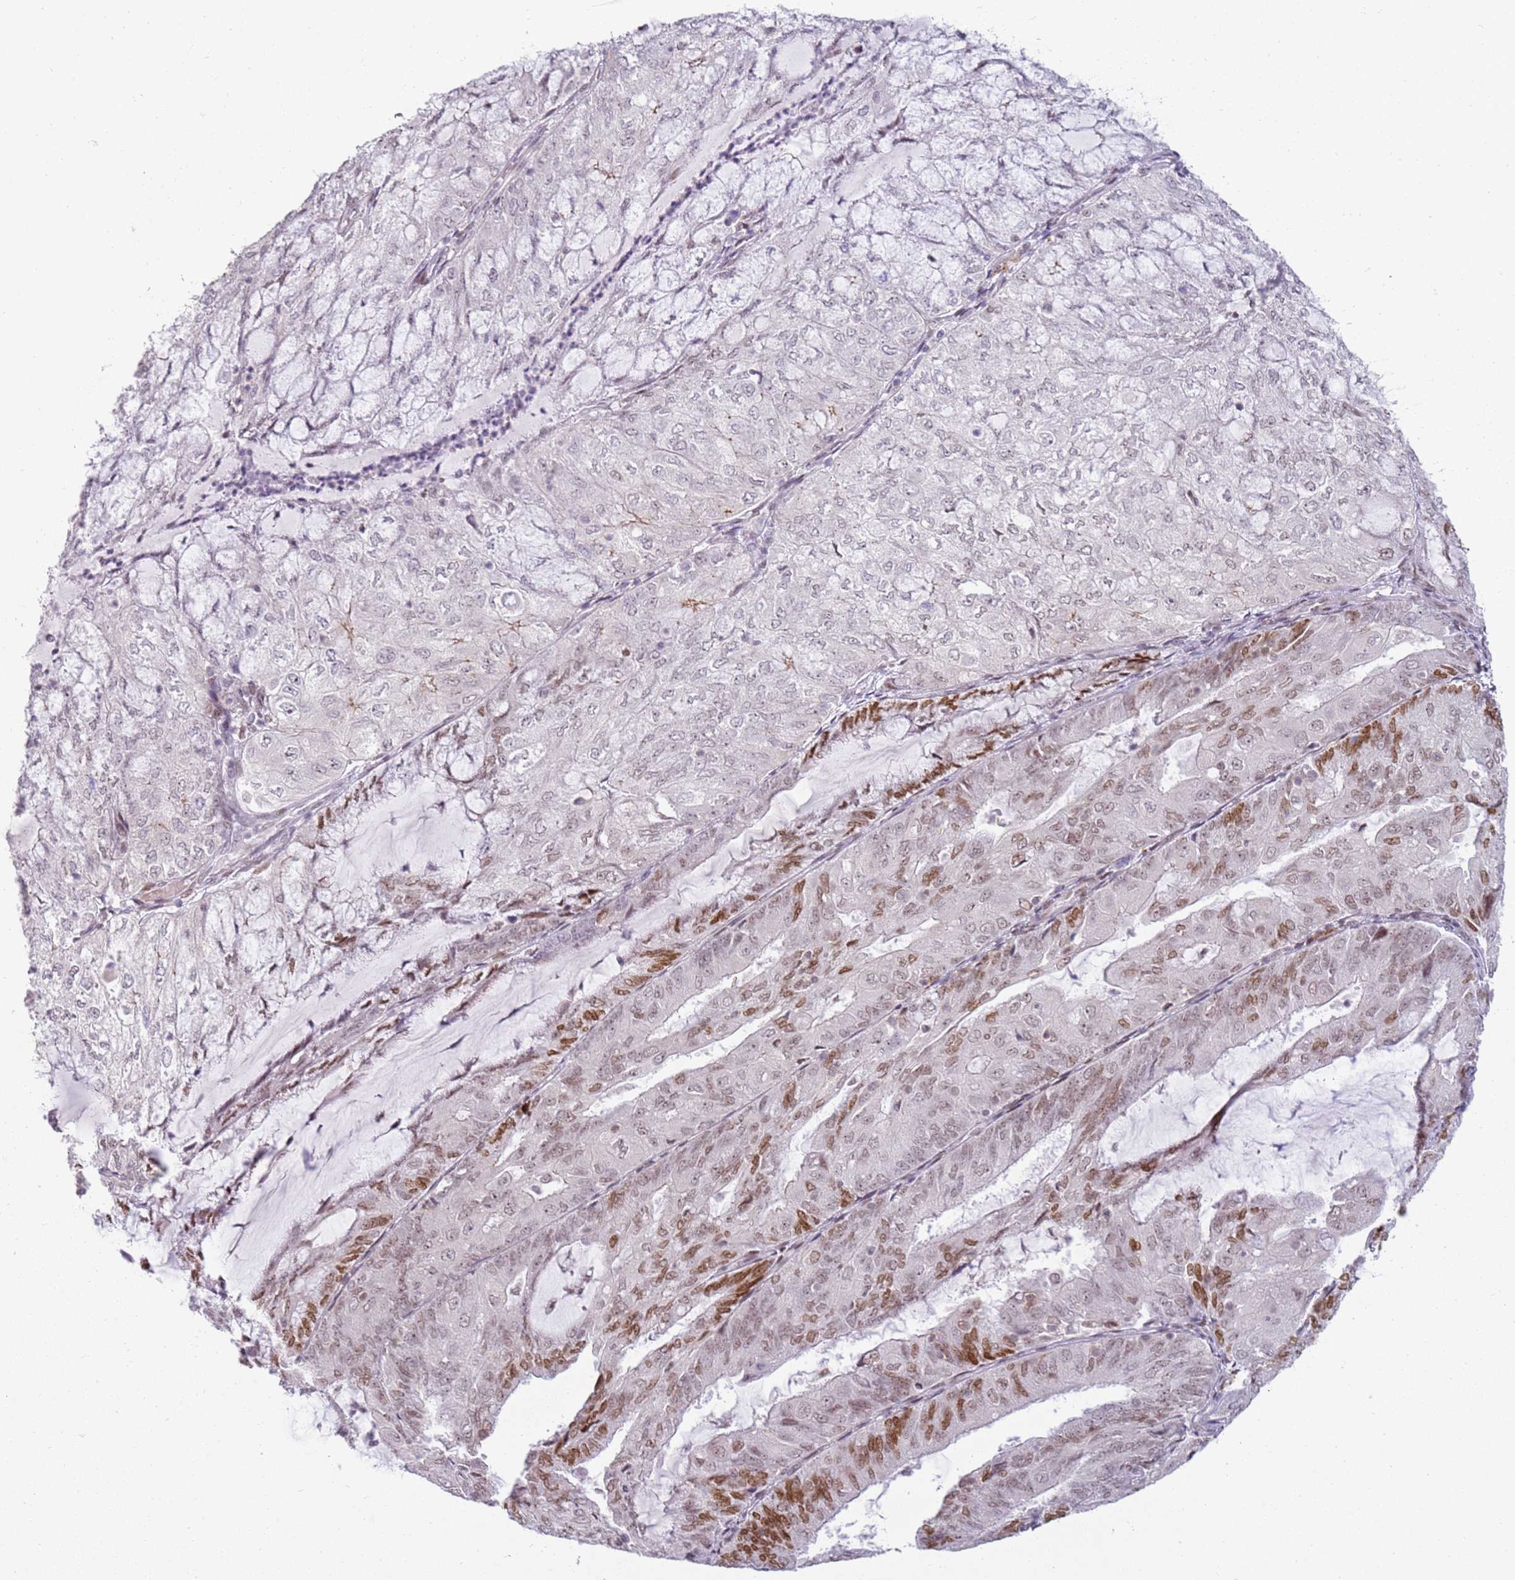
{"staining": {"intensity": "strong", "quantity": "25%-75%", "location": "nuclear"}, "tissue": "endometrial cancer", "cell_type": "Tumor cells", "image_type": "cancer", "snomed": [{"axis": "morphology", "description": "Adenocarcinoma, NOS"}, {"axis": "topography", "description": "Endometrium"}], "caption": "Brown immunohistochemical staining in human endometrial cancer (adenocarcinoma) exhibits strong nuclear staining in about 25%-75% of tumor cells. Using DAB (3,3'-diaminobenzidine) (brown) and hematoxylin (blue) stains, captured at high magnification using brightfield microscopy.", "gene": "PHC2", "patient": {"sex": "female", "age": 81}}